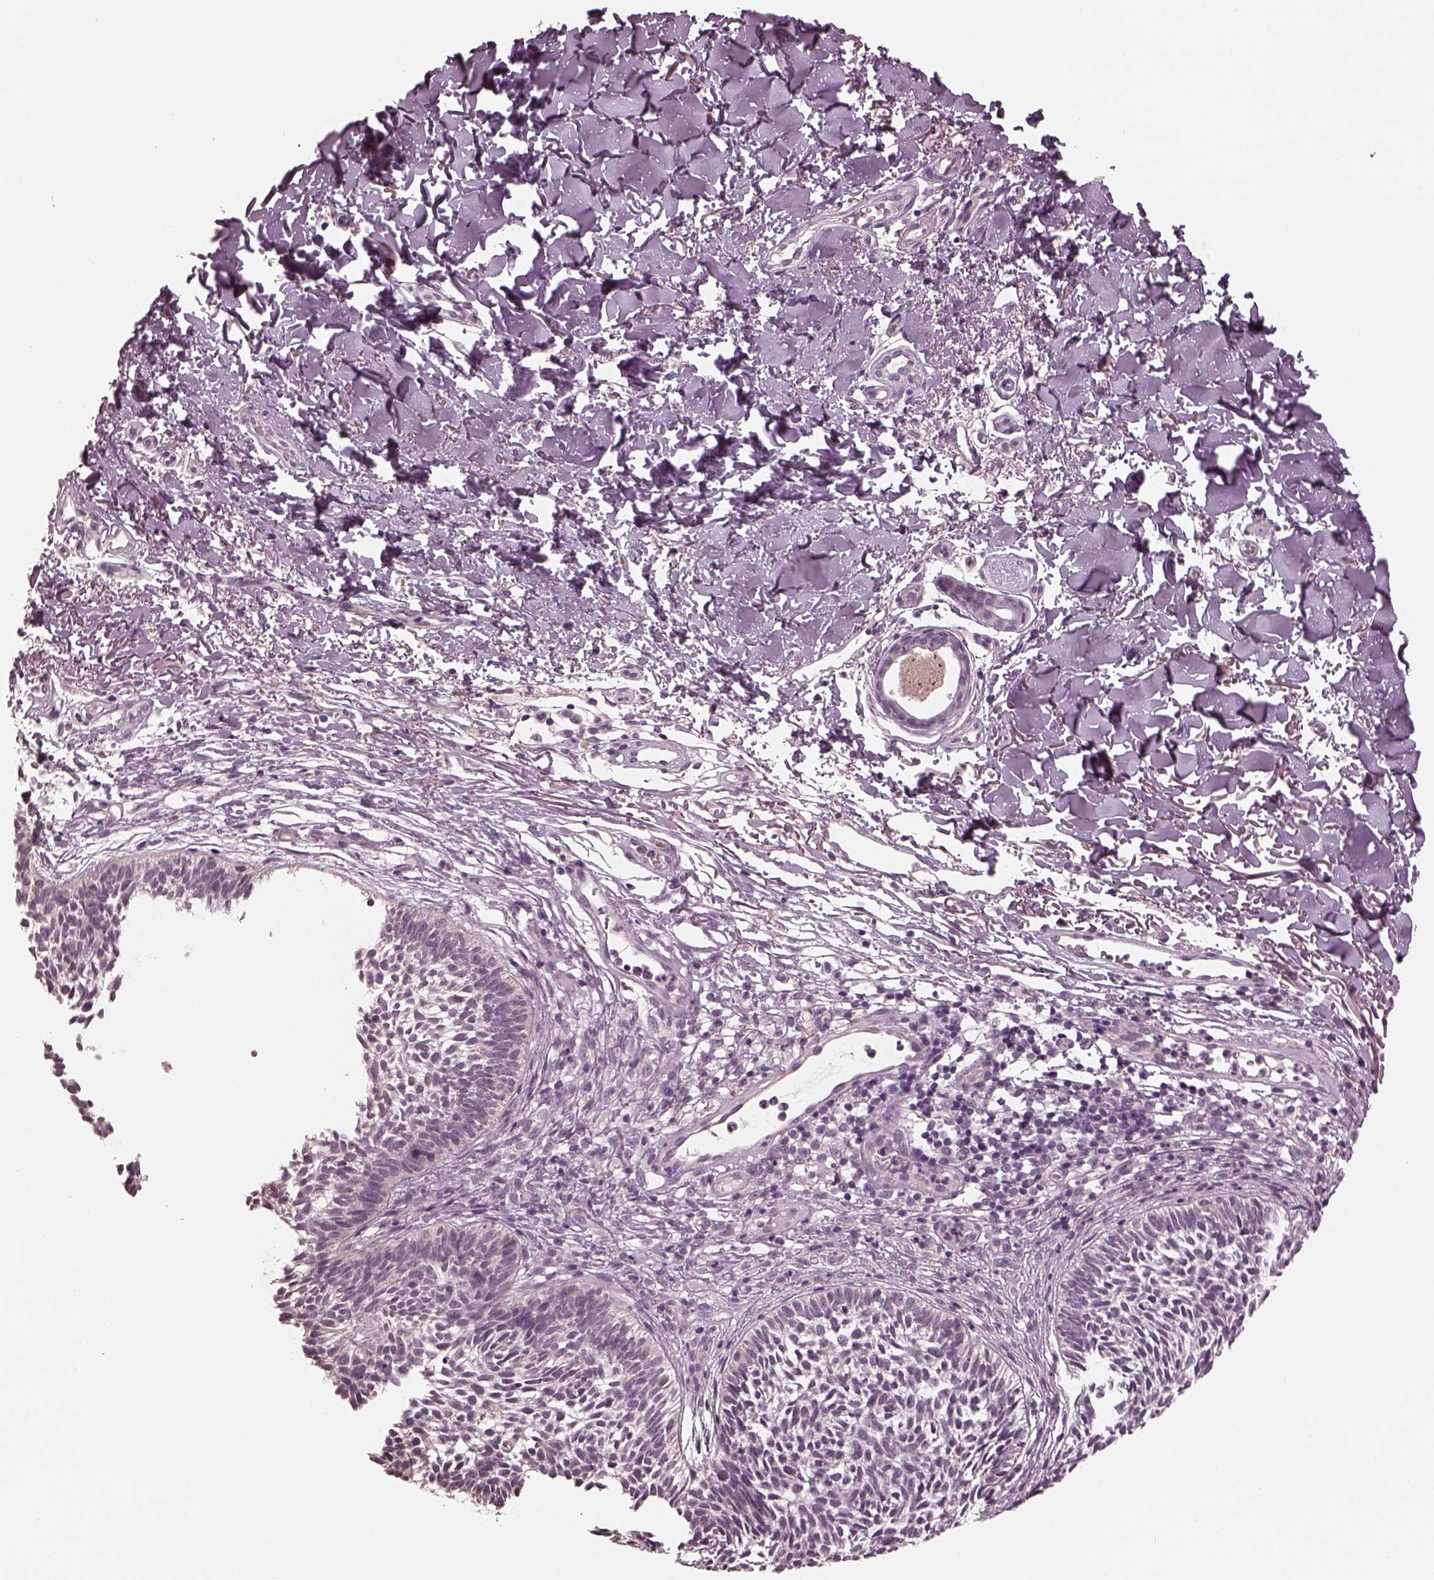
{"staining": {"intensity": "negative", "quantity": "none", "location": "none"}, "tissue": "skin cancer", "cell_type": "Tumor cells", "image_type": "cancer", "snomed": [{"axis": "morphology", "description": "Basal cell carcinoma"}, {"axis": "topography", "description": "Skin"}], "caption": "There is no significant positivity in tumor cells of basal cell carcinoma (skin).", "gene": "OPTC", "patient": {"sex": "male", "age": 78}}